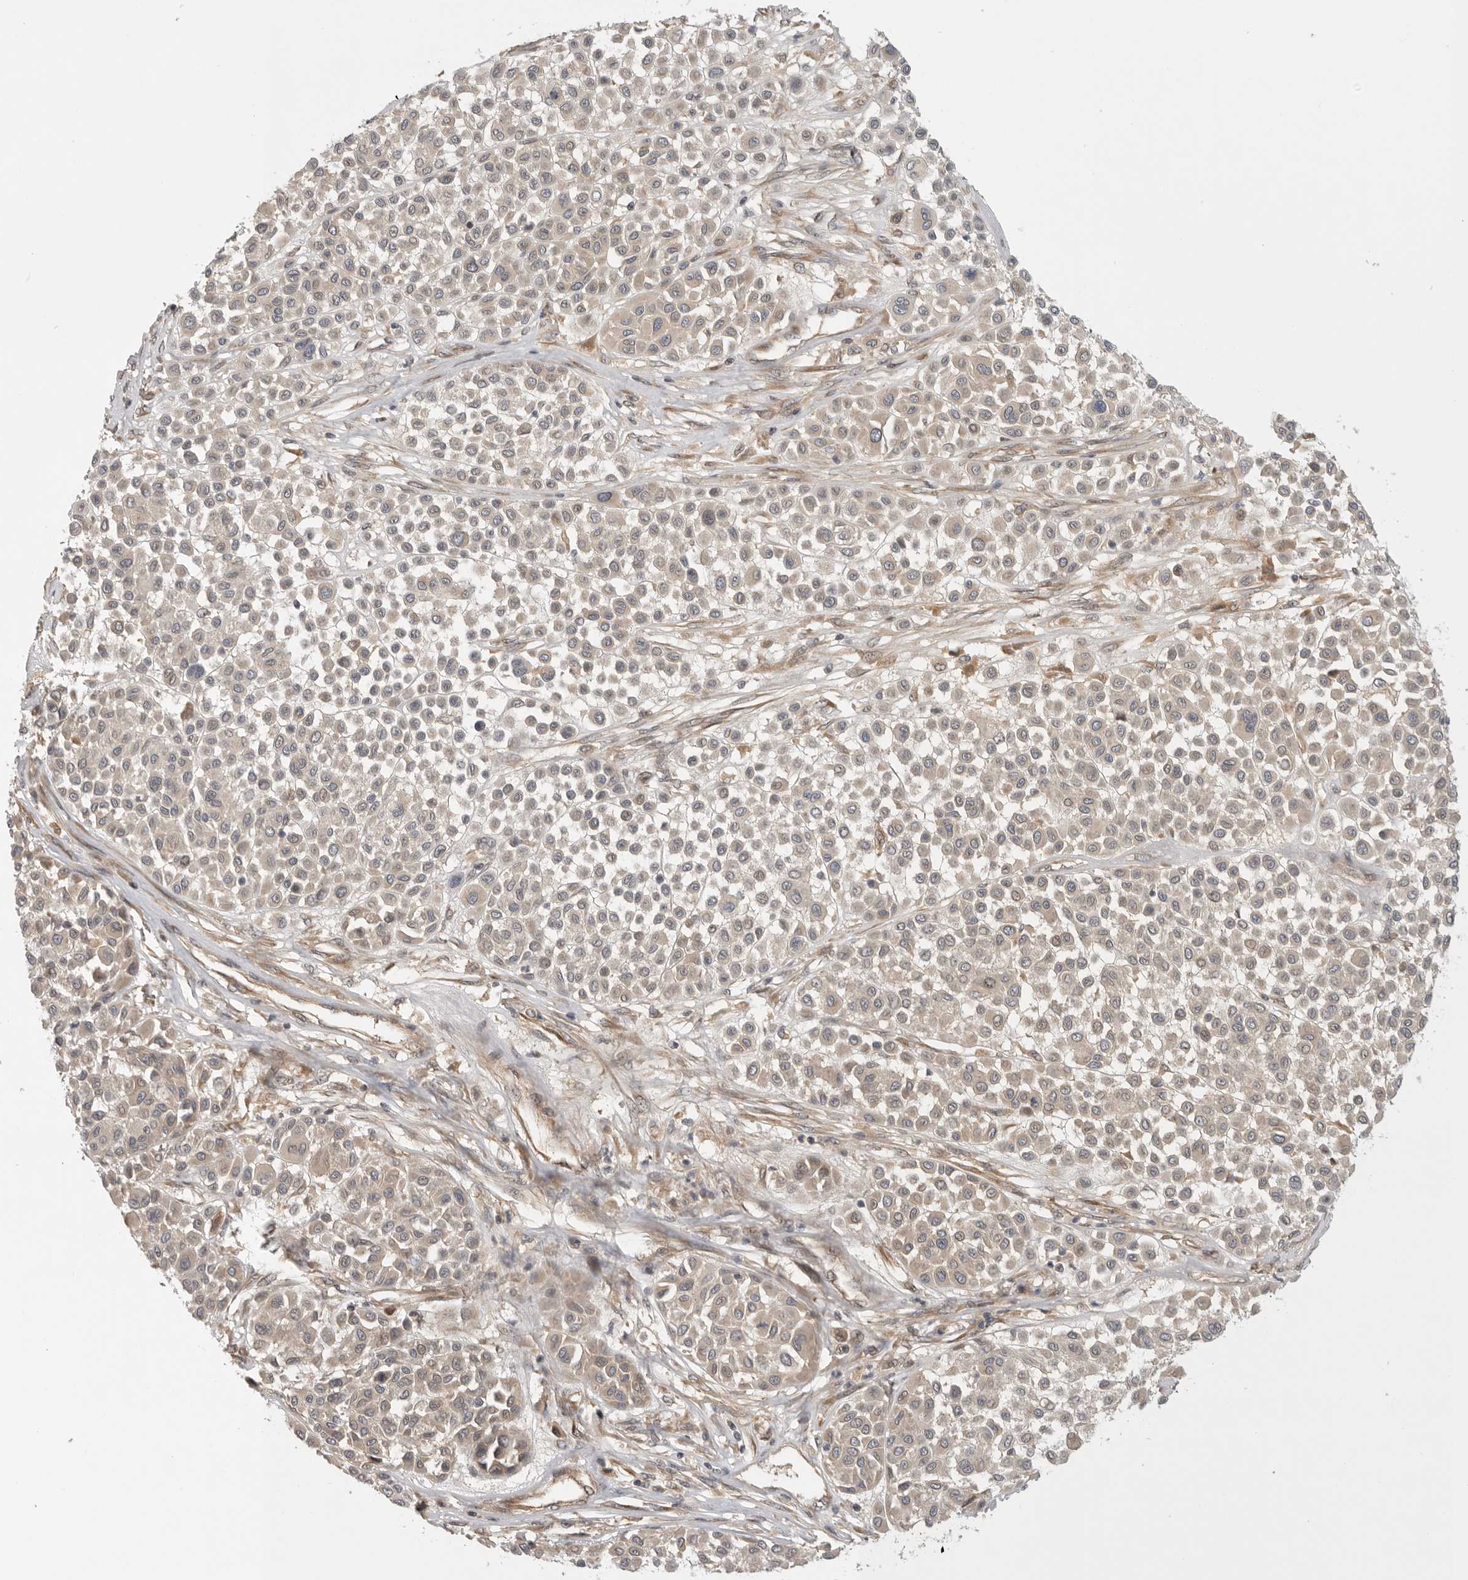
{"staining": {"intensity": "negative", "quantity": "none", "location": "none"}, "tissue": "melanoma", "cell_type": "Tumor cells", "image_type": "cancer", "snomed": [{"axis": "morphology", "description": "Malignant melanoma, Metastatic site"}, {"axis": "topography", "description": "Soft tissue"}], "caption": "IHC histopathology image of melanoma stained for a protein (brown), which displays no staining in tumor cells.", "gene": "CUEDC1", "patient": {"sex": "male", "age": 41}}